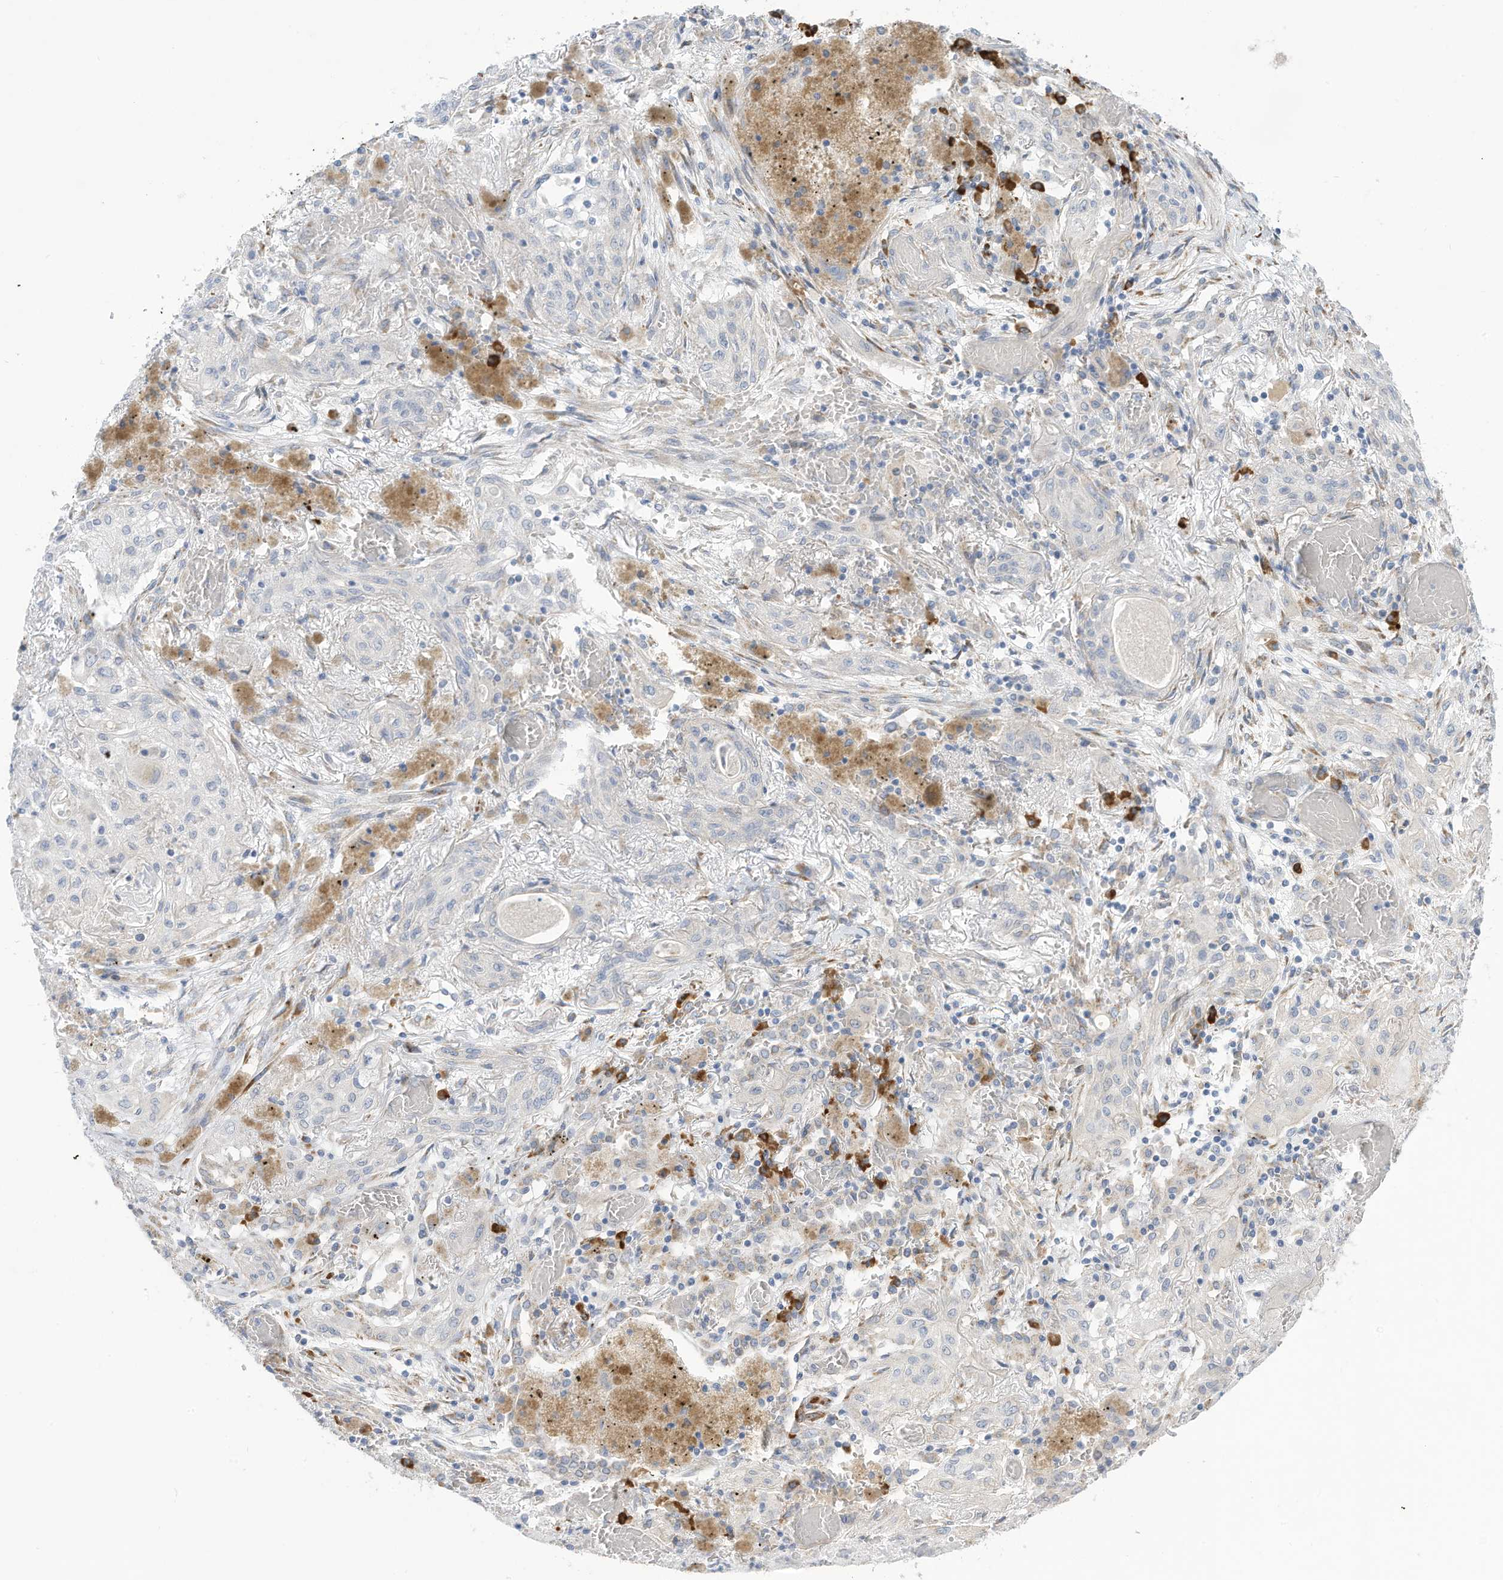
{"staining": {"intensity": "negative", "quantity": "none", "location": "none"}, "tissue": "lung cancer", "cell_type": "Tumor cells", "image_type": "cancer", "snomed": [{"axis": "morphology", "description": "Squamous cell carcinoma, NOS"}, {"axis": "topography", "description": "Lung"}], "caption": "This is an immunohistochemistry (IHC) image of lung cancer (squamous cell carcinoma). There is no expression in tumor cells.", "gene": "ZNF292", "patient": {"sex": "female", "age": 47}}